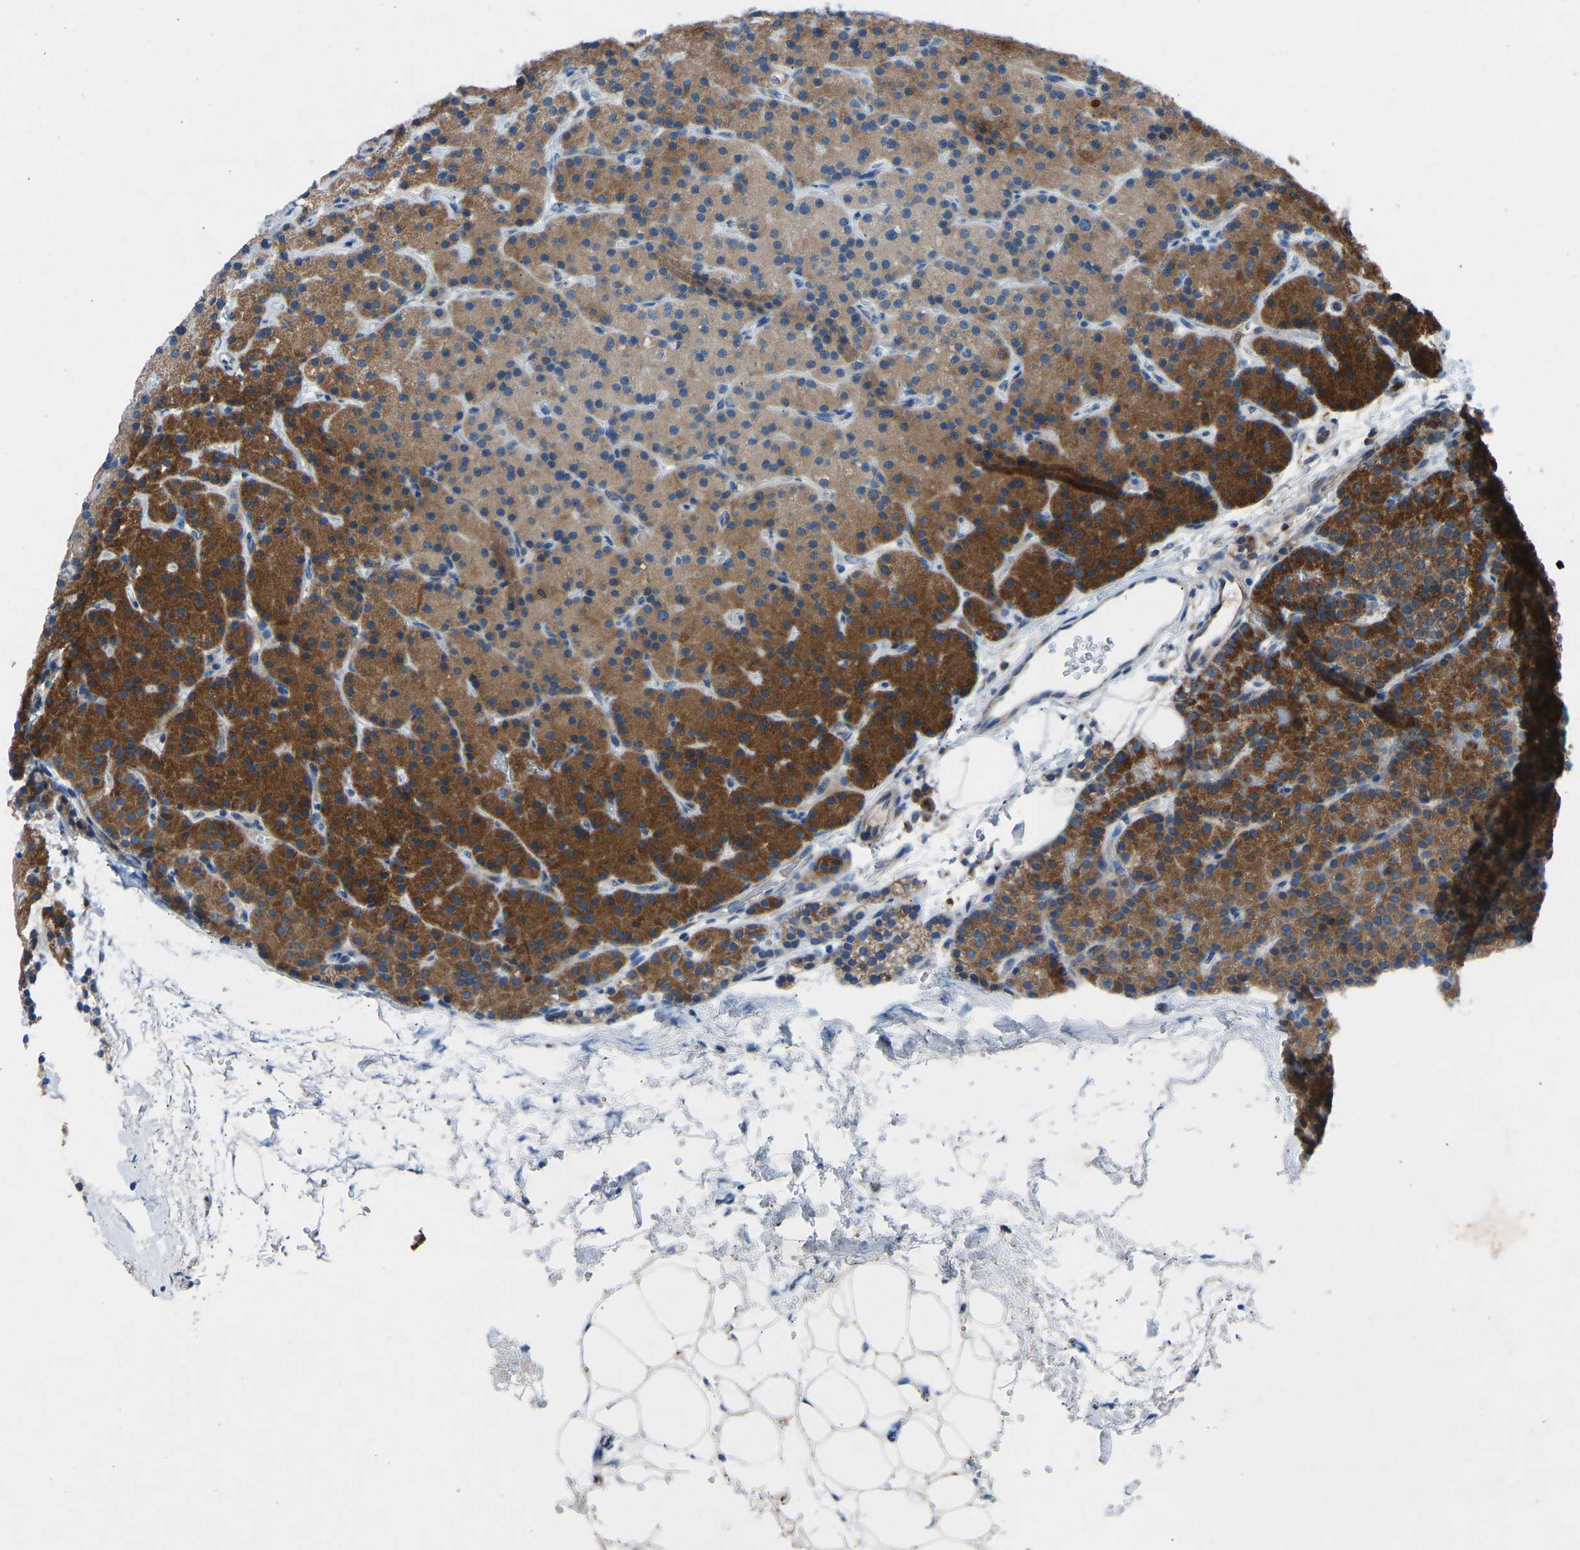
{"staining": {"intensity": "strong", "quantity": "25%-75%", "location": "cytoplasmic/membranous"}, "tissue": "parathyroid gland", "cell_type": "Glandular cells", "image_type": "normal", "snomed": [{"axis": "morphology", "description": "Normal tissue, NOS"}, {"axis": "morphology", "description": "Adenoma, NOS"}, {"axis": "topography", "description": "Parathyroid gland"}], "caption": "Human parathyroid gland stained for a protein (brown) displays strong cytoplasmic/membranous positive positivity in approximately 25%-75% of glandular cells.", "gene": "GRK6", "patient": {"sex": "male", "age": 75}}